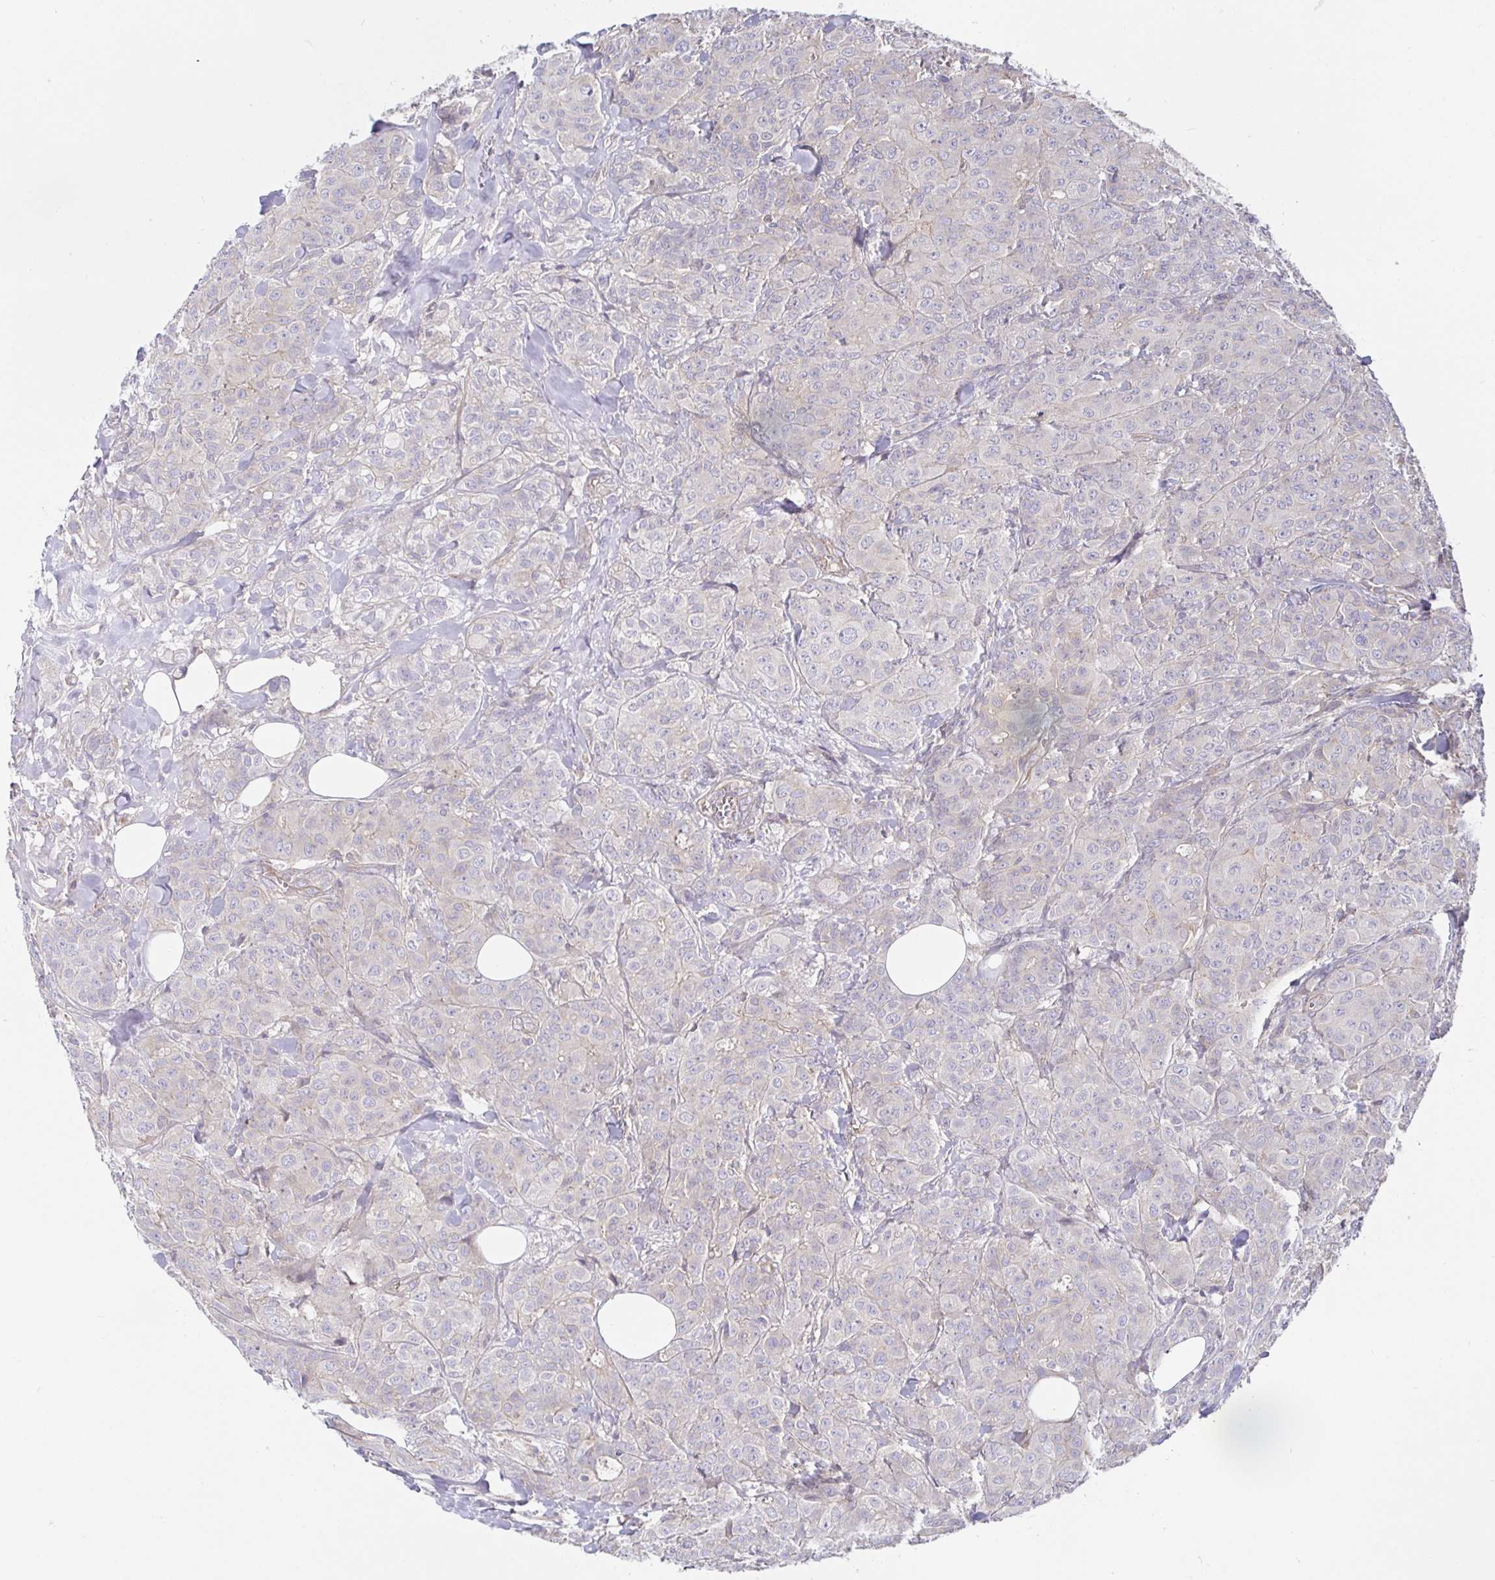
{"staining": {"intensity": "weak", "quantity": "<25%", "location": "cytoplasmic/membranous"}, "tissue": "breast cancer", "cell_type": "Tumor cells", "image_type": "cancer", "snomed": [{"axis": "morphology", "description": "Normal tissue, NOS"}, {"axis": "morphology", "description": "Duct carcinoma"}, {"axis": "topography", "description": "Breast"}], "caption": "Breast intraductal carcinoma was stained to show a protein in brown. There is no significant positivity in tumor cells.", "gene": "METTL22", "patient": {"sex": "female", "age": 43}}